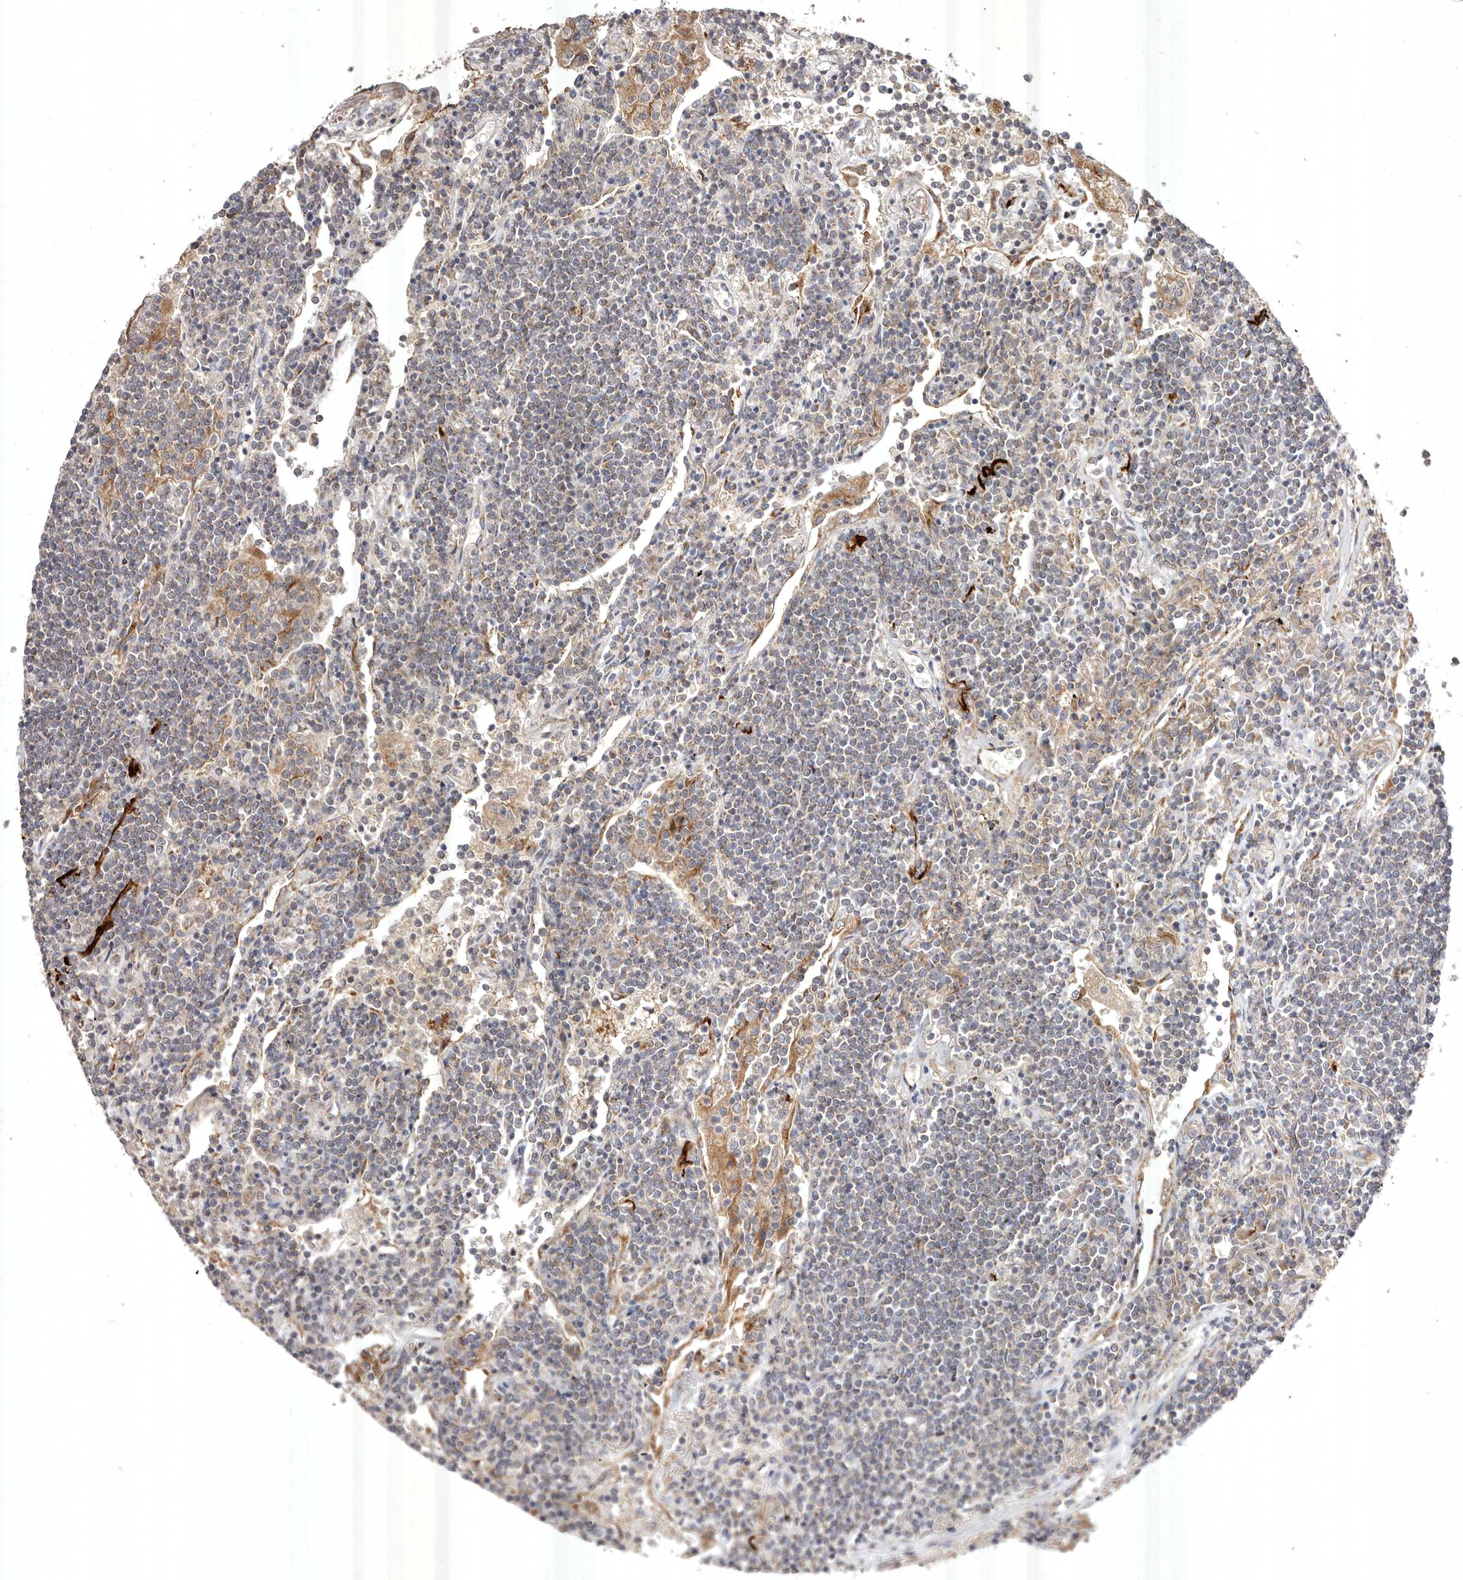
{"staining": {"intensity": "weak", "quantity": "25%-75%", "location": "cytoplasmic/membranous"}, "tissue": "lymphoma", "cell_type": "Tumor cells", "image_type": "cancer", "snomed": [{"axis": "morphology", "description": "Malignant lymphoma, non-Hodgkin's type, Low grade"}, {"axis": "topography", "description": "Lung"}], "caption": "Immunohistochemistry (IHC) (DAB) staining of lymphoma reveals weak cytoplasmic/membranous protein staining in about 25%-75% of tumor cells. (DAB (3,3'-diaminobenzidine) IHC, brown staining for protein, blue staining for nuclei).", "gene": "USP24", "patient": {"sex": "female", "age": 71}}